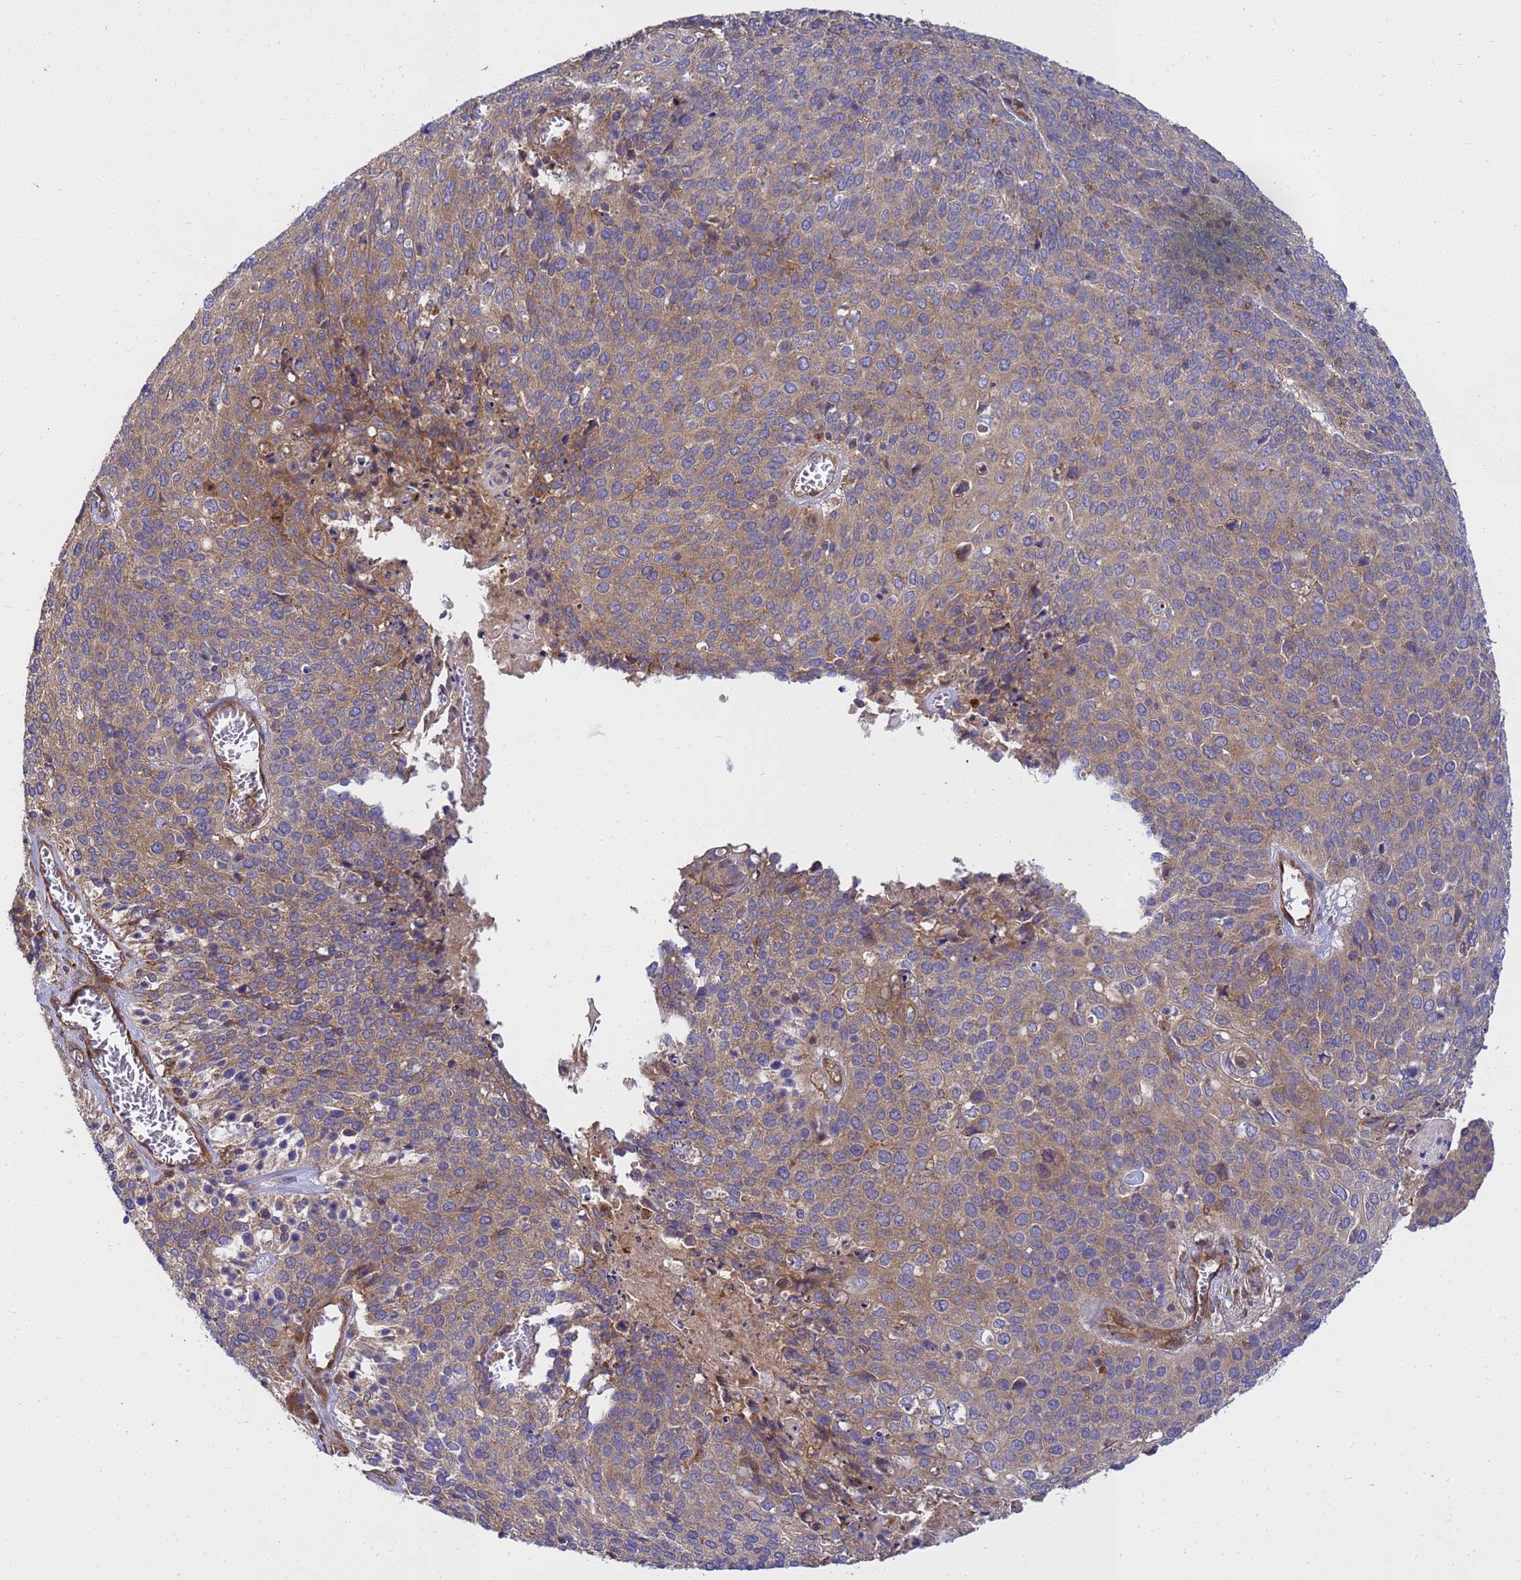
{"staining": {"intensity": "weak", "quantity": ">75%", "location": "cytoplasmic/membranous"}, "tissue": "cervical cancer", "cell_type": "Tumor cells", "image_type": "cancer", "snomed": [{"axis": "morphology", "description": "Squamous cell carcinoma, NOS"}, {"axis": "topography", "description": "Cervix"}], "caption": "Squamous cell carcinoma (cervical) stained with a brown dye reveals weak cytoplasmic/membranous positive staining in about >75% of tumor cells.", "gene": "BECN1", "patient": {"sex": "female", "age": 39}}